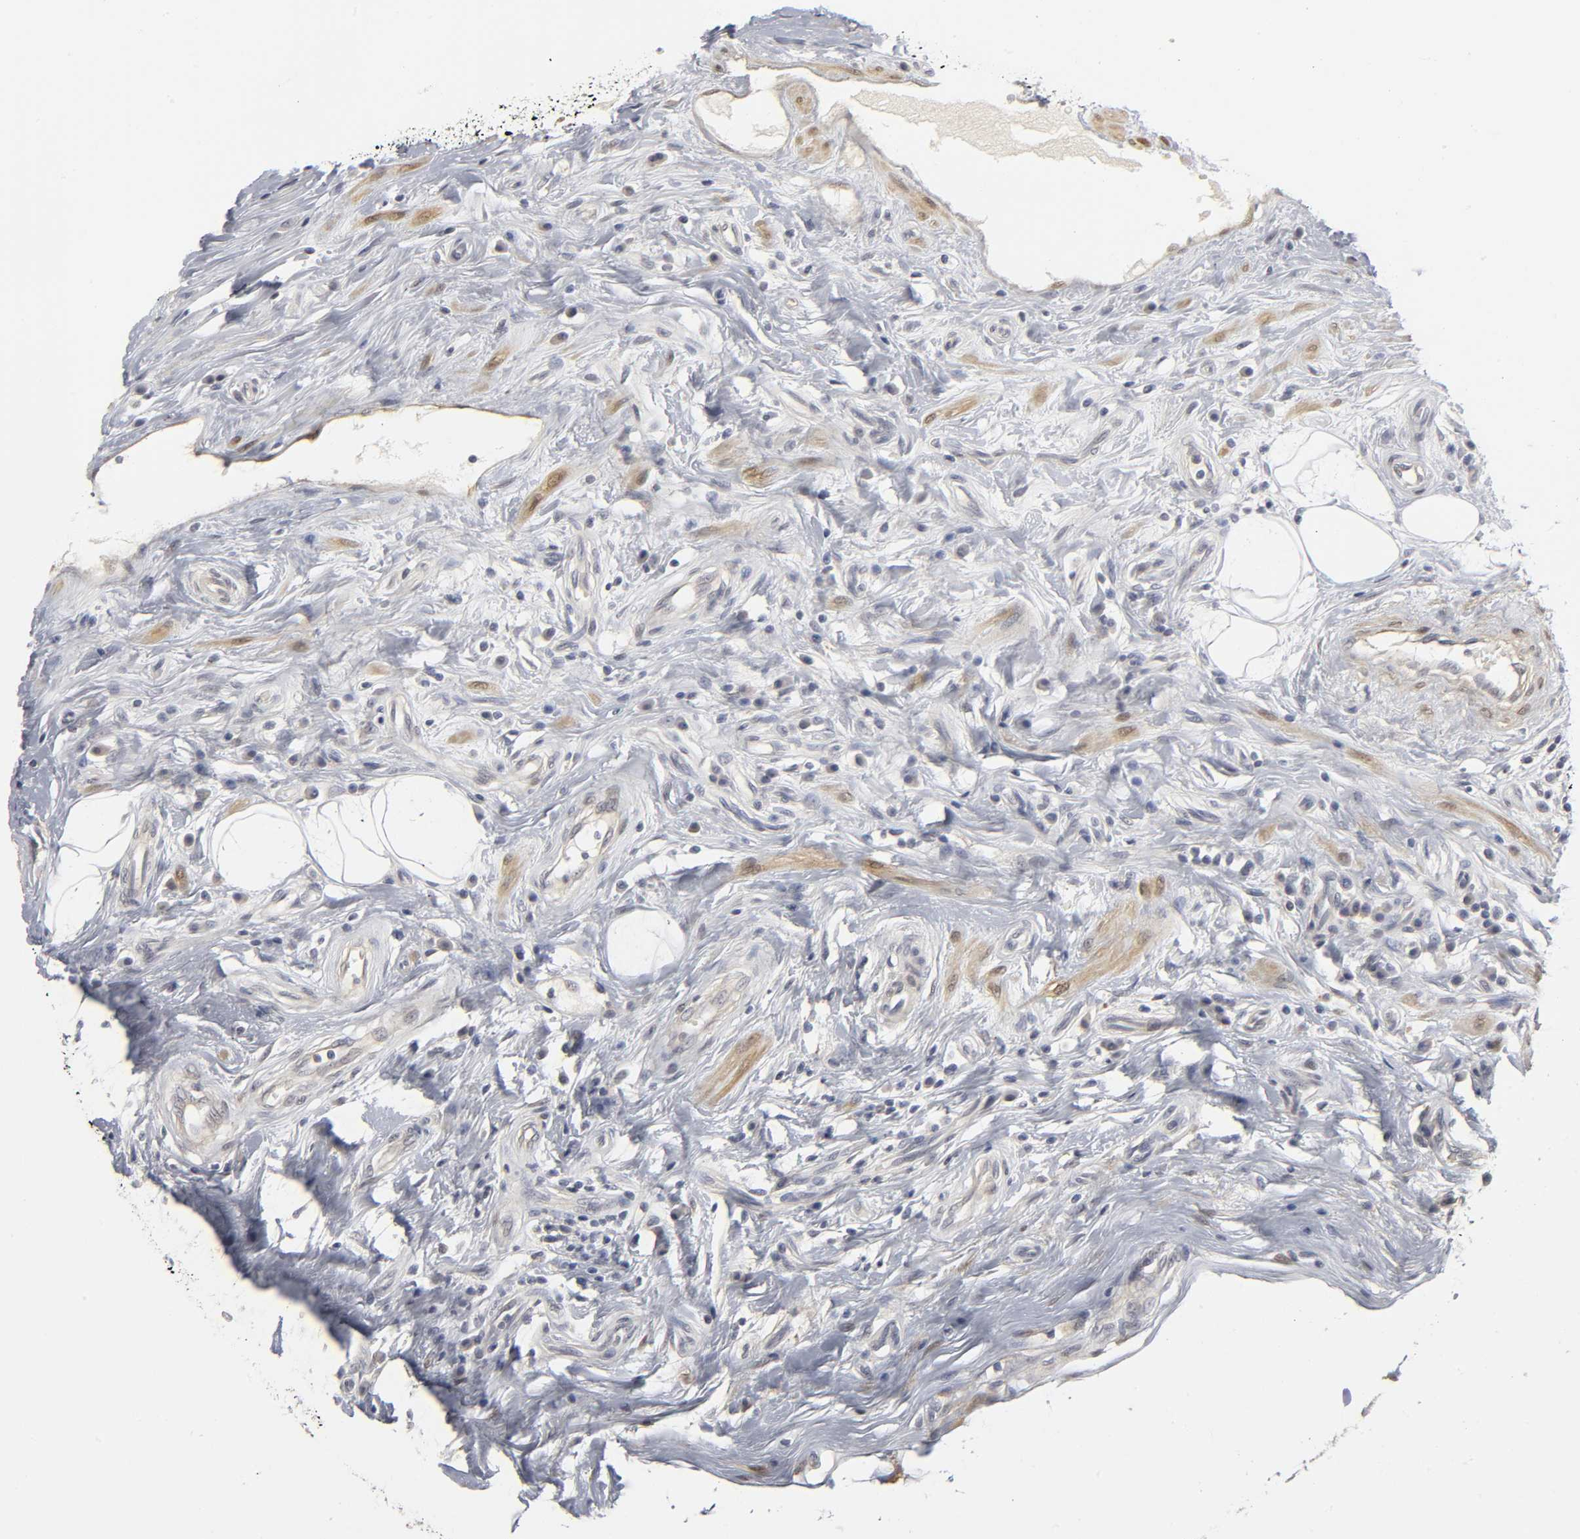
{"staining": {"intensity": "negative", "quantity": "none", "location": "none"}, "tissue": "epididymis", "cell_type": "Glandular cells", "image_type": "normal", "snomed": [{"axis": "morphology", "description": "Normal tissue, NOS"}, {"axis": "morphology", "description": "Inflammation, NOS"}, {"axis": "topography", "description": "Epididymis"}], "caption": "Benign epididymis was stained to show a protein in brown. There is no significant positivity in glandular cells. The staining is performed using DAB (3,3'-diaminobenzidine) brown chromogen with nuclei counter-stained in using hematoxylin.", "gene": "PDLIM3", "patient": {"sex": "male", "age": 84}}